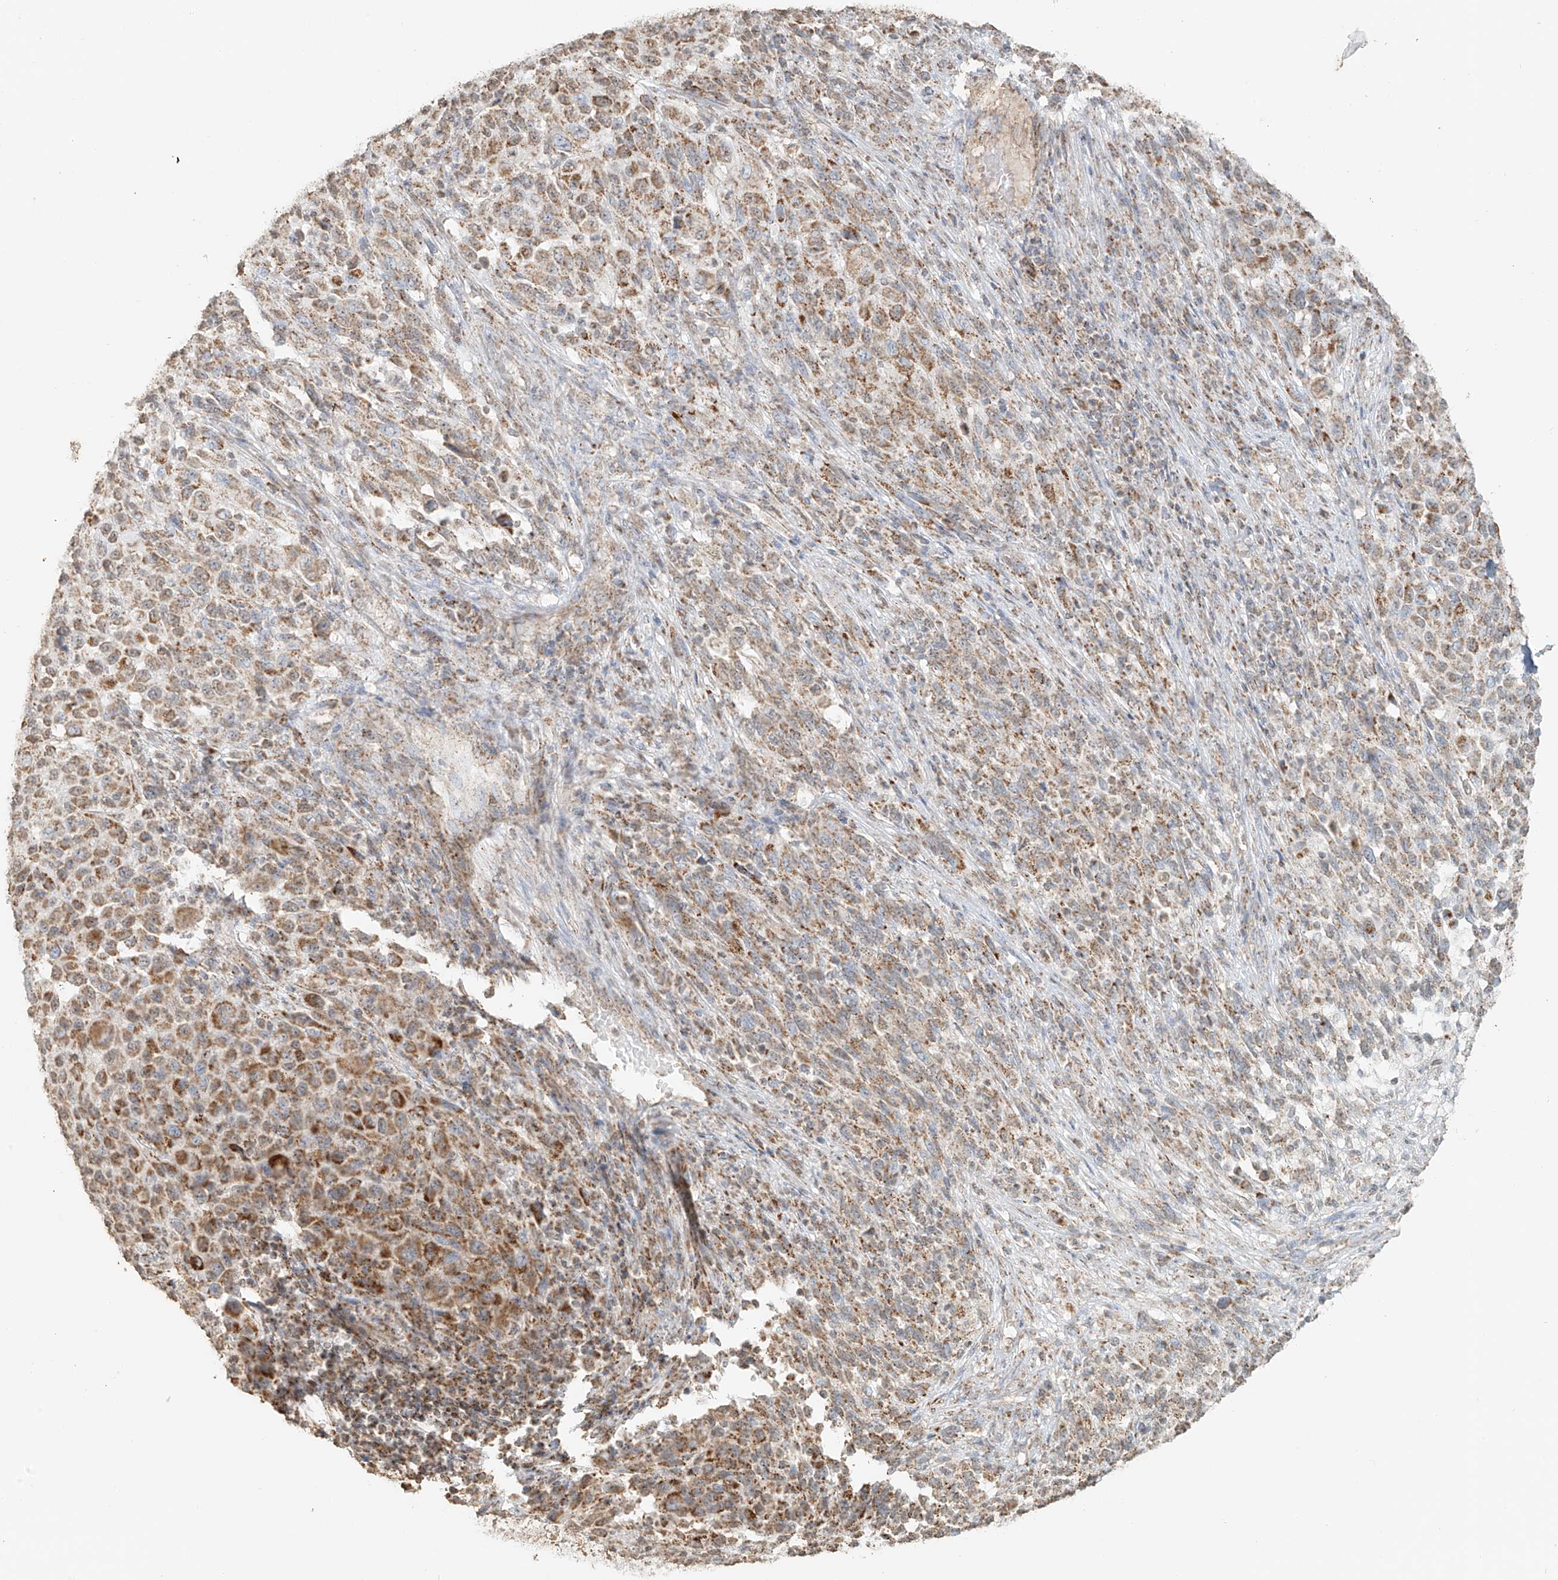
{"staining": {"intensity": "moderate", "quantity": ">75%", "location": "cytoplasmic/membranous"}, "tissue": "melanoma", "cell_type": "Tumor cells", "image_type": "cancer", "snomed": [{"axis": "morphology", "description": "Malignant melanoma, Metastatic site"}, {"axis": "topography", "description": "Lymph node"}], "caption": "The immunohistochemical stain highlights moderate cytoplasmic/membranous positivity in tumor cells of malignant melanoma (metastatic site) tissue.", "gene": "MIPEP", "patient": {"sex": "male", "age": 61}}